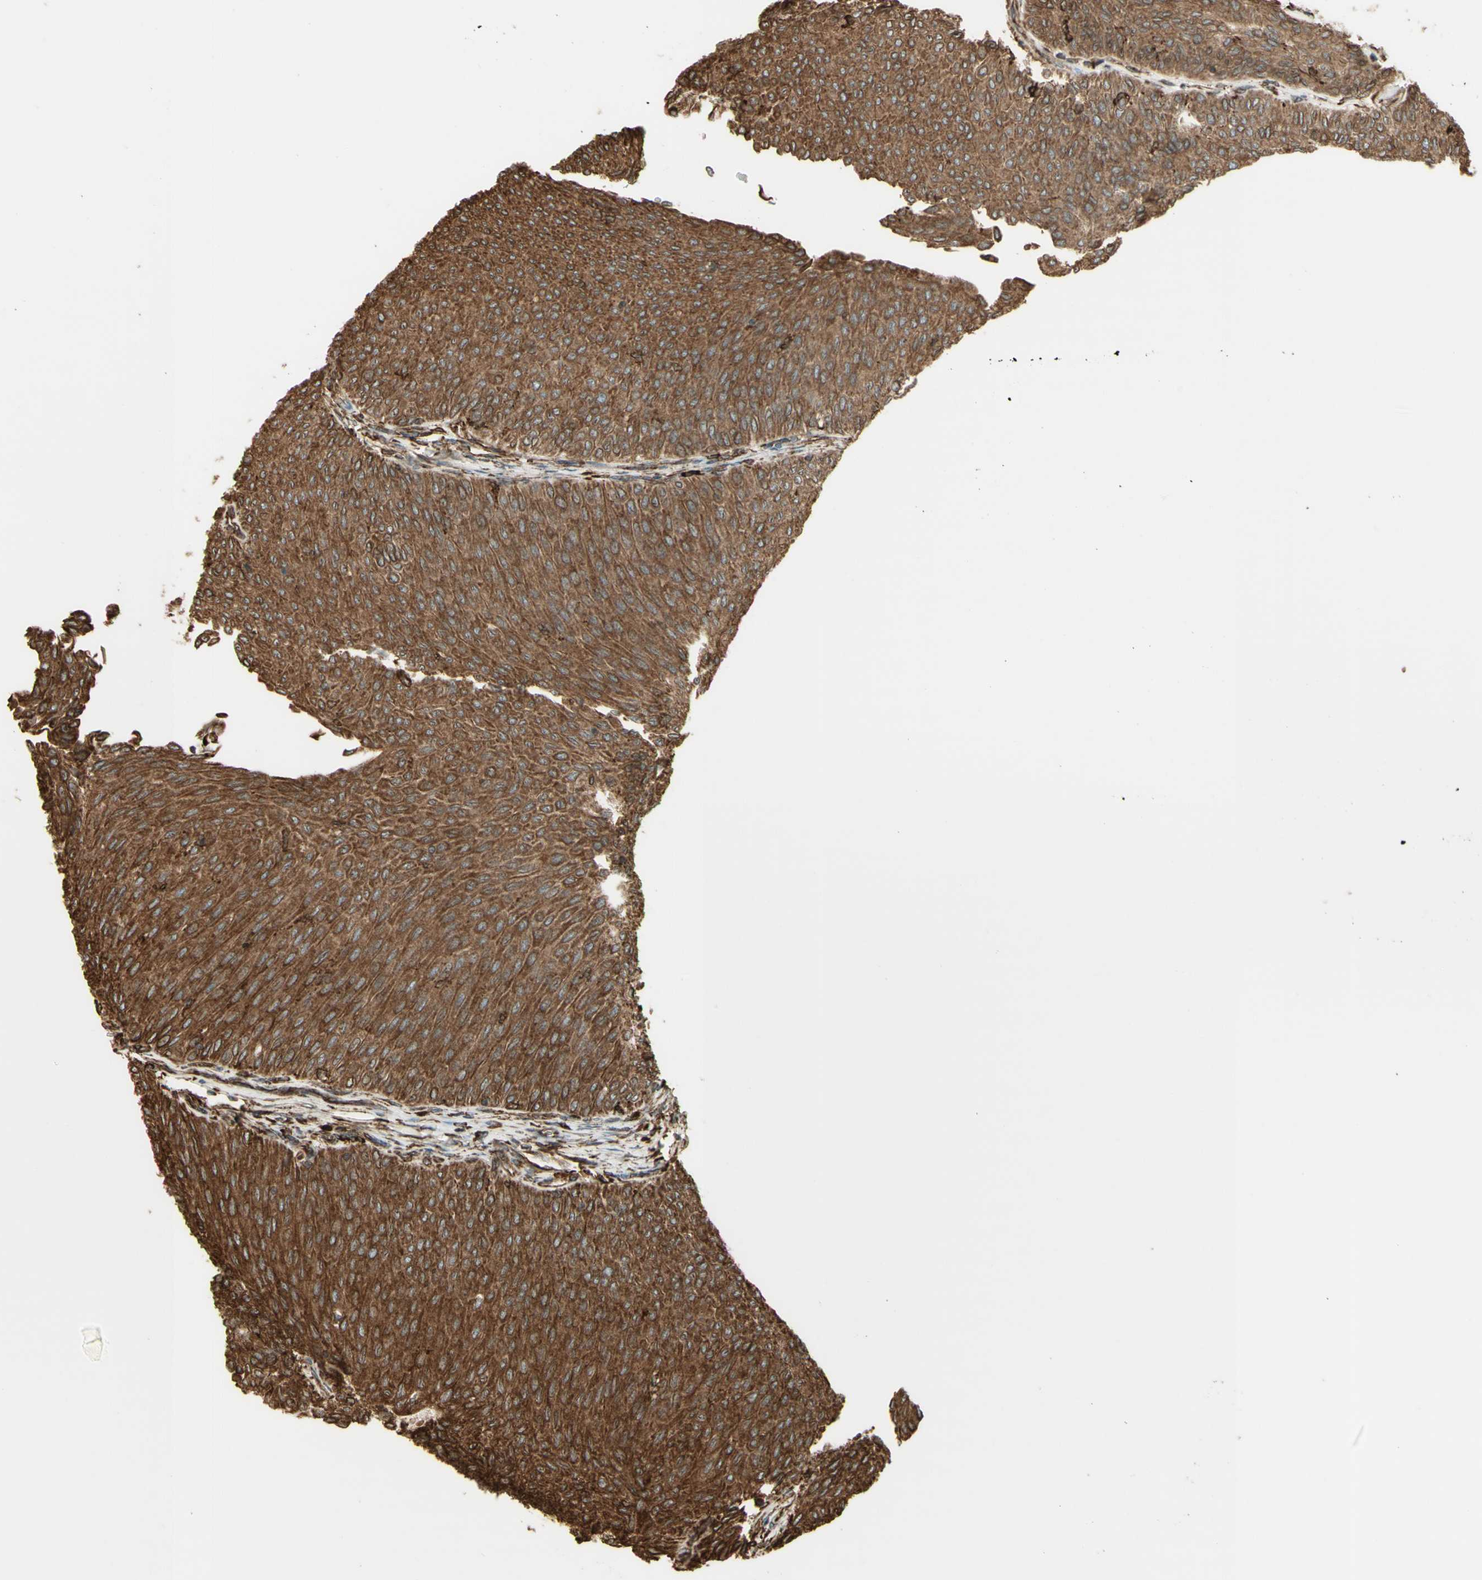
{"staining": {"intensity": "moderate", "quantity": ">75%", "location": "cytoplasmic/membranous"}, "tissue": "urothelial cancer", "cell_type": "Tumor cells", "image_type": "cancer", "snomed": [{"axis": "morphology", "description": "Urothelial carcinoma, Low grade"}, {"axis": "topography", "description": "Urinary bladder"}], "caption": "Protein expression by immunohistochemistry (IHC) exhibits moderate cytoplasmic/membranous positivity in about >75% of tumor cells in urothelial cancer. The protein of interest is stained brown, and the nuclei are stained in blue (DAB IHC with brightfield microscopy, high magnification).", "gene": "CANX", "patient": {"sex": "male", "age": 78}}